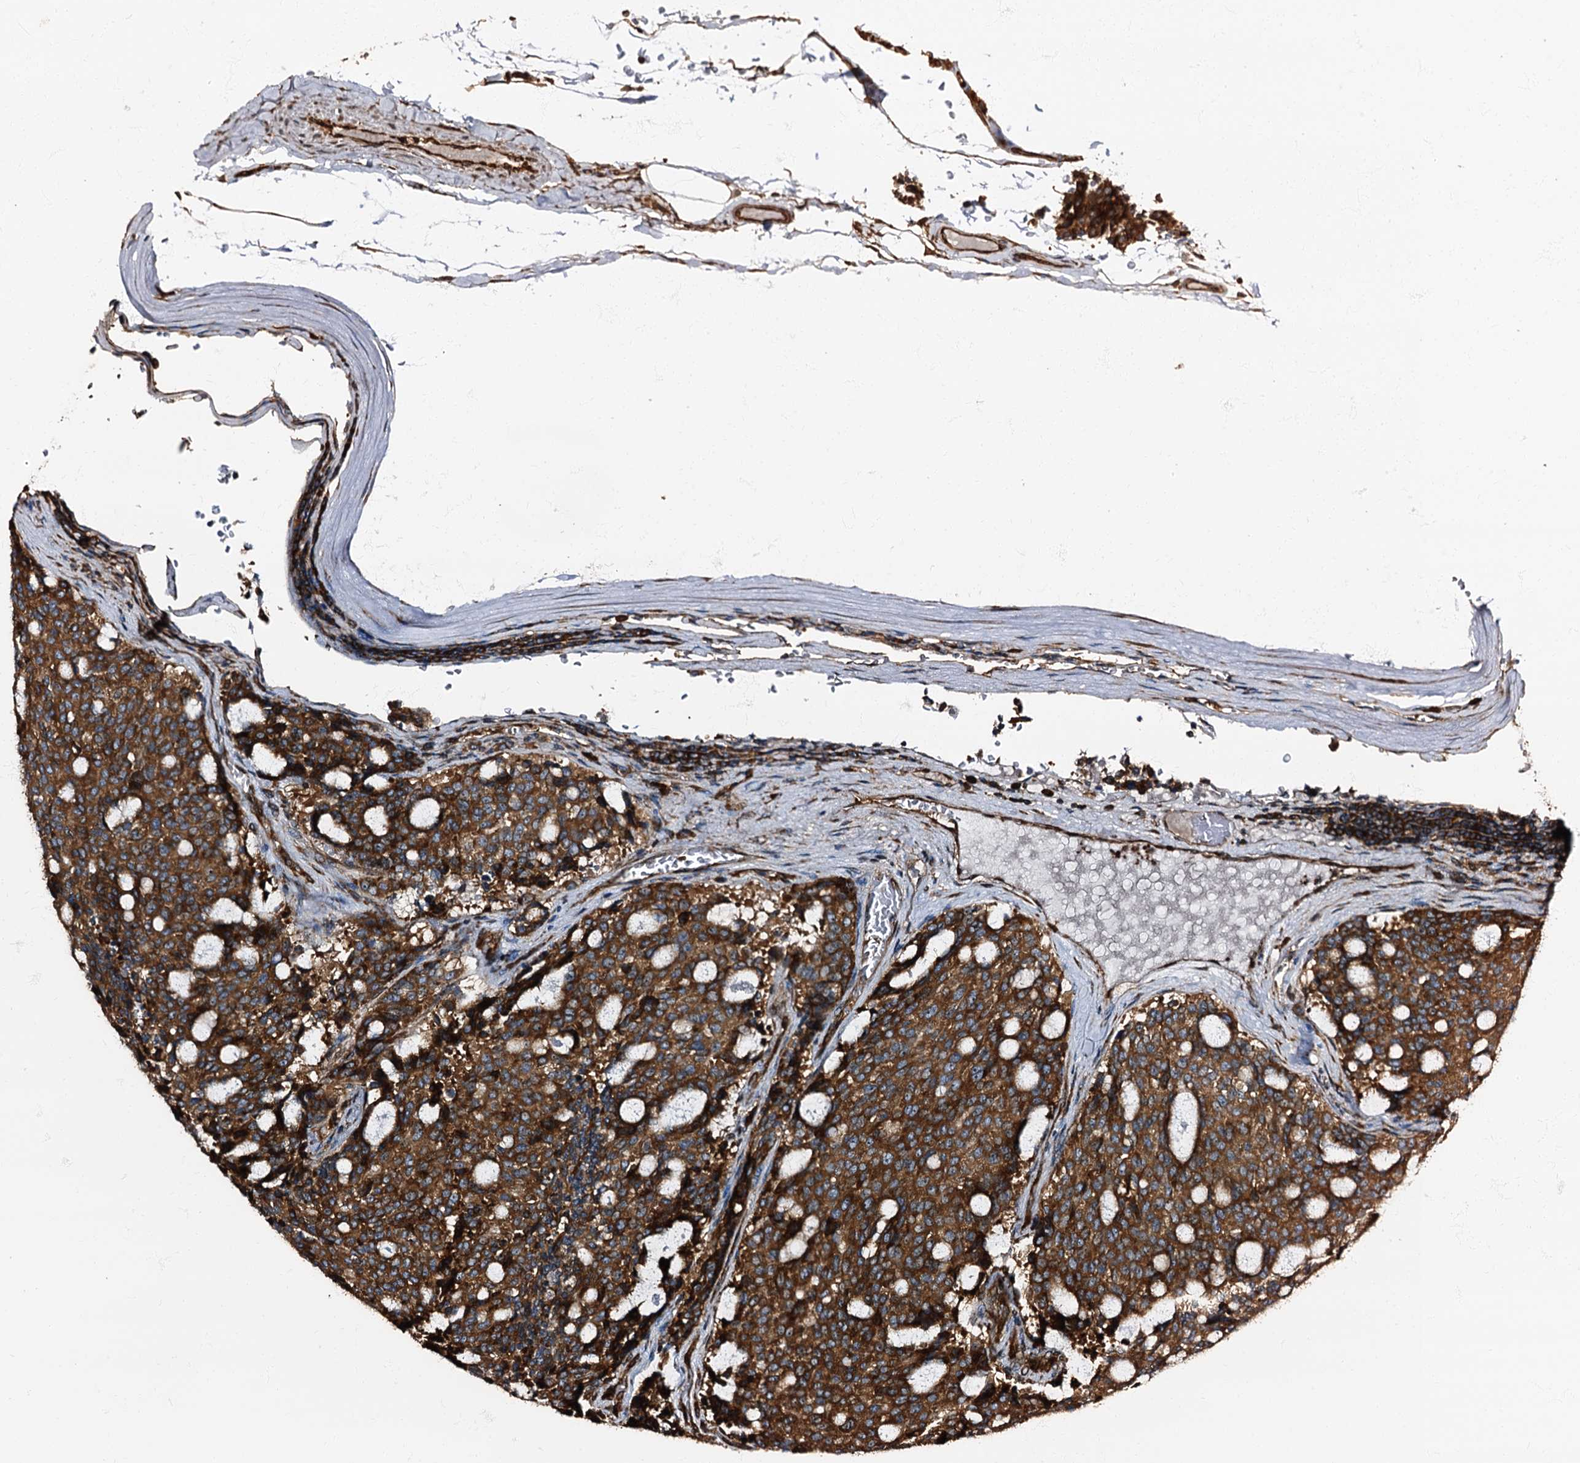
{"staining": {"intensity": "strong", "quantity": ">75%", "location": "cytoplasmic/membranous"}, "tissue": "carcinoid", "cell_type": "Tumor cells", "image_type": "cancer", "snomed": [{"axis": "morphology", "description": "Carcinoid, malignant, NOS"}, {"axis": "topography", "description": "Pancreas"}], "caption": "IHC image of neoplastic tissue: human carcinoid (malignant) stained using immunohistochemistry exhibits high levels of strong protein expression localized specifically in the cytoplasmic/membranous of tumor cells, appearing as a cytoplasmic/membranous brown color.", "gene": "ATP2C1", "patient": {"sex": "female", "age": 54}}